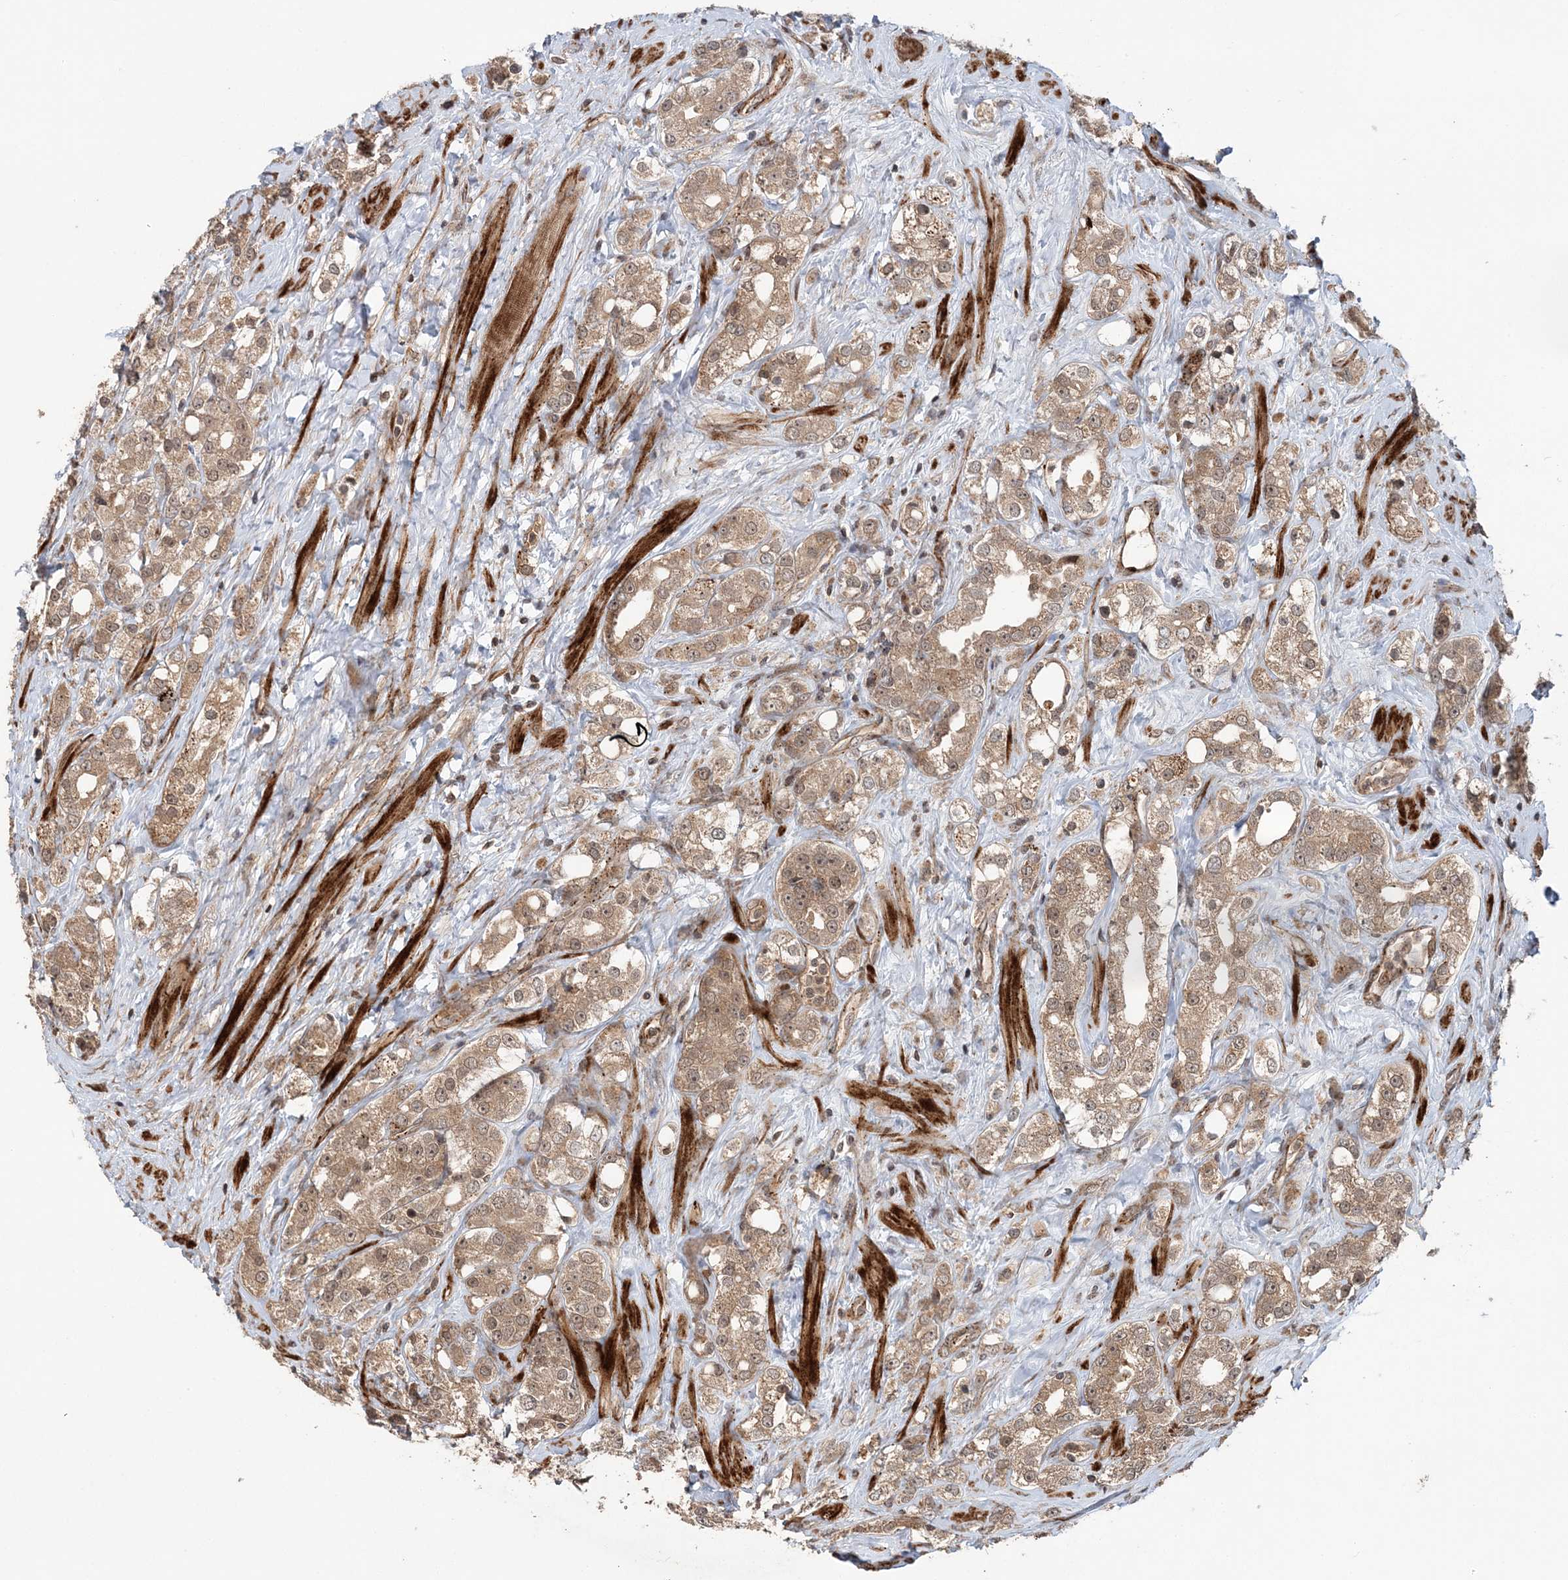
{"staining": {"intensity": "weak", "quantity": ">75%", "location": "cytoplasmic/membranous,nuclear"}, "tissue": "prostate cancer", "cell_type": "Tumor cells", "image_type": "cancer", "snomed": [{"axis": "morphology", "description": "Adenocarcinoma, NOS"}, {"axis": "topography", "description": "Prostate"}], "caption": "Immunohistochemical staining of prostate adenocarcinoma demonstrates weak cytoplasmic/membranous and nuclear protein staining in about >75% of tumor cells. Using DAB (brown) and hematoxylin (blue) stains, captured at high magnification using brightfield microscopy.", "gene": "UBTD2", "patient": {"sex": "male", "age": 79}}